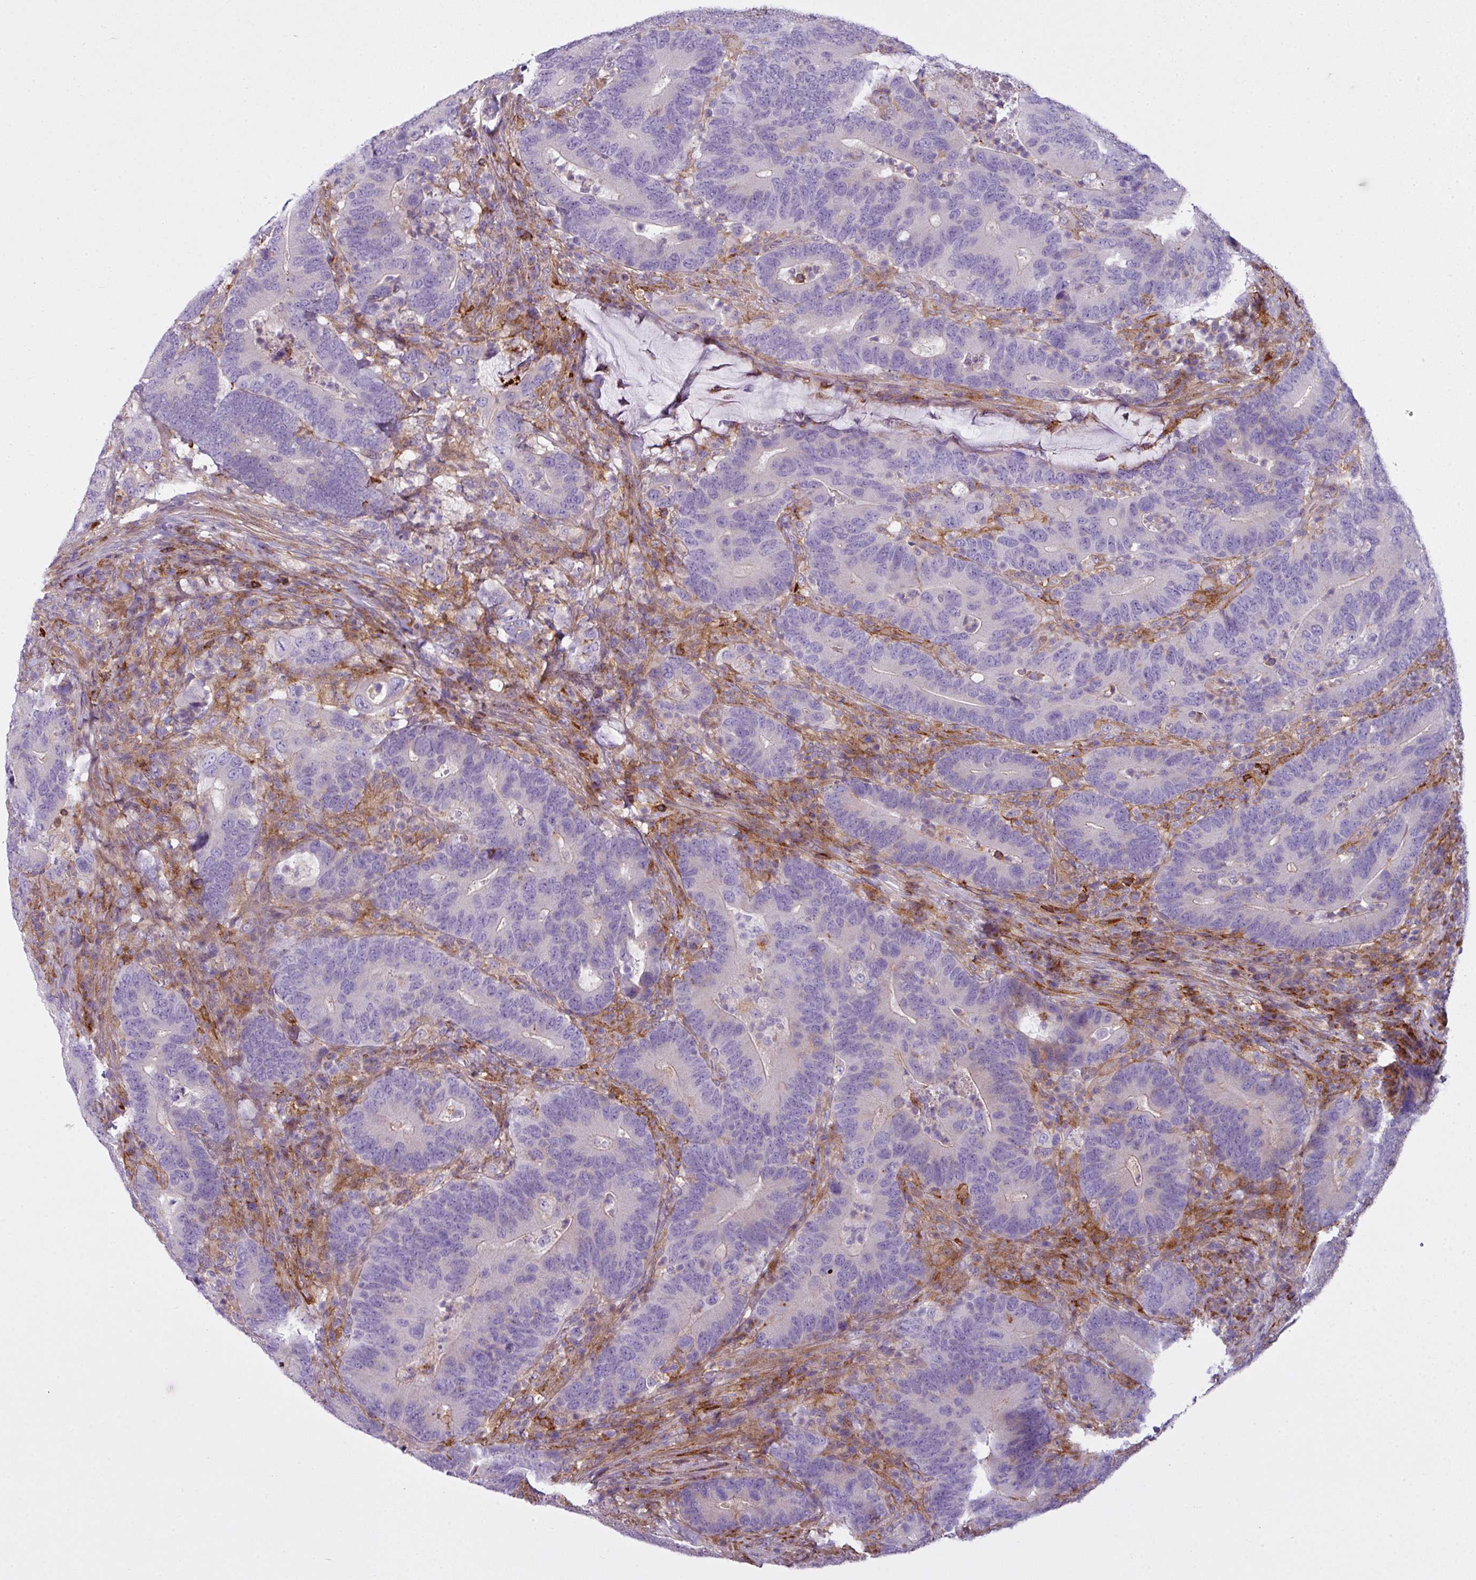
{"staining": {"intensity": "negative", "quantity": "none", "location": "none"}, "tissue": "colorectal cancer", "cell_type": "Tumor cells", "image_type": "cancer", "snomed": [{"axis": "morphology", "description": "Adenocarcinoma, NOS"}, {"axis": "topography", "description": "Colon"}], "caption": "Tumor cells show no significant positivity in colorectal cancer. (DAB (3,3'-diaminobenzidine) immunohistochemistry visualized using brightfield microscopy, high magnification).", "gene": "COL8A1", "patient": {"sex": "female", "age": 66}}